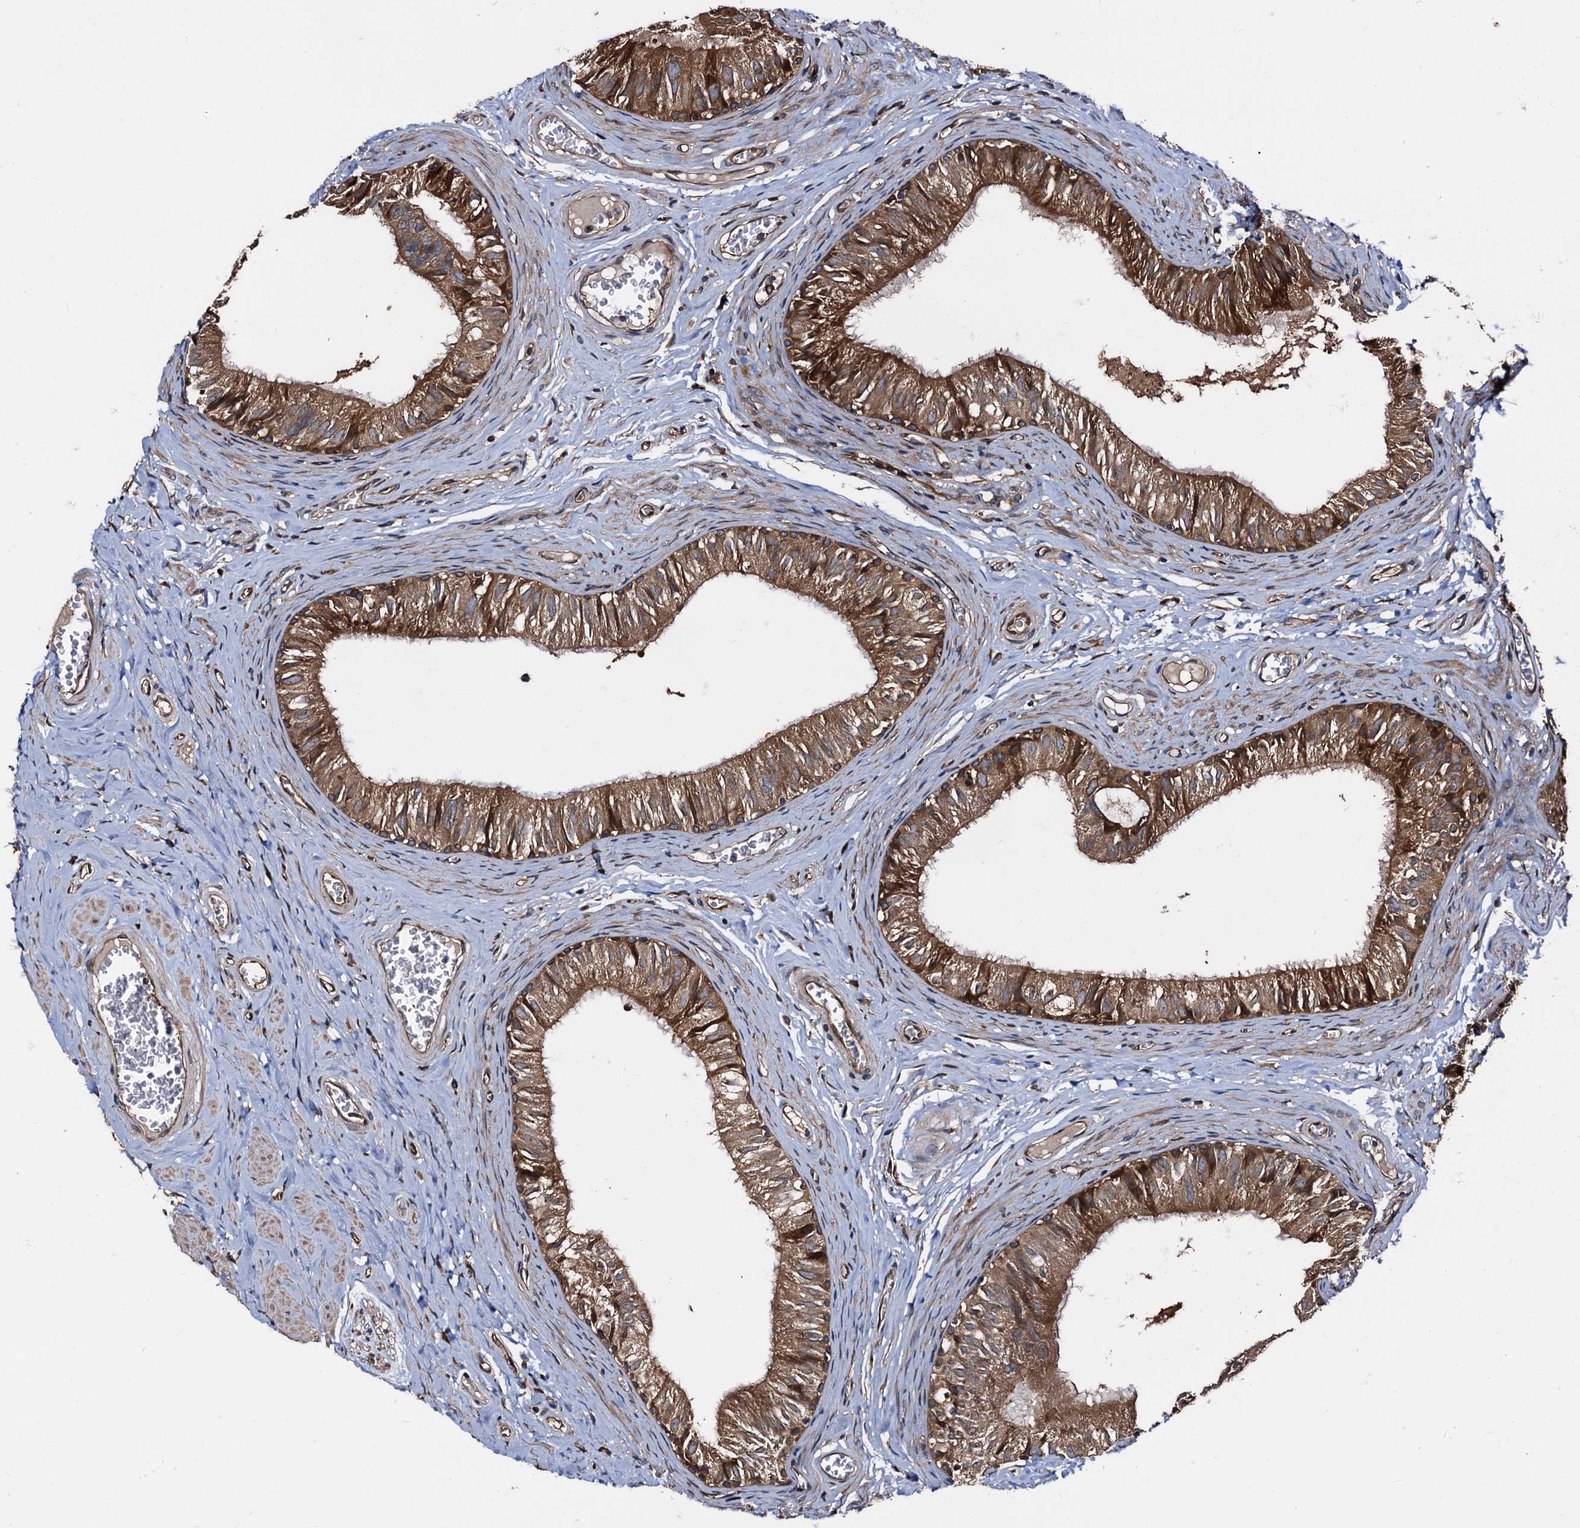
{"staining": {"intensity": "strong", "quantity": ">75%", "location": "cytoplasmic/membranous"}, "tissue": "epididymis", "cell_type": "Glandular cells", "image_type": "normal", "snomed": [{"axis": "morphology", "description": "Normal tissue, NOS"}, {"axis": "topography", "description": "Epididymis"}], "caption": "A histopathology image of epididymis stained for a protein exhibits strong cytoplasmic/membranous brown staining in glandular cells. The protein is shown in brown color, while the nuclei are stained blue.", "gene": "PEX5", "patient": {"sex": "male", "age": 42}}